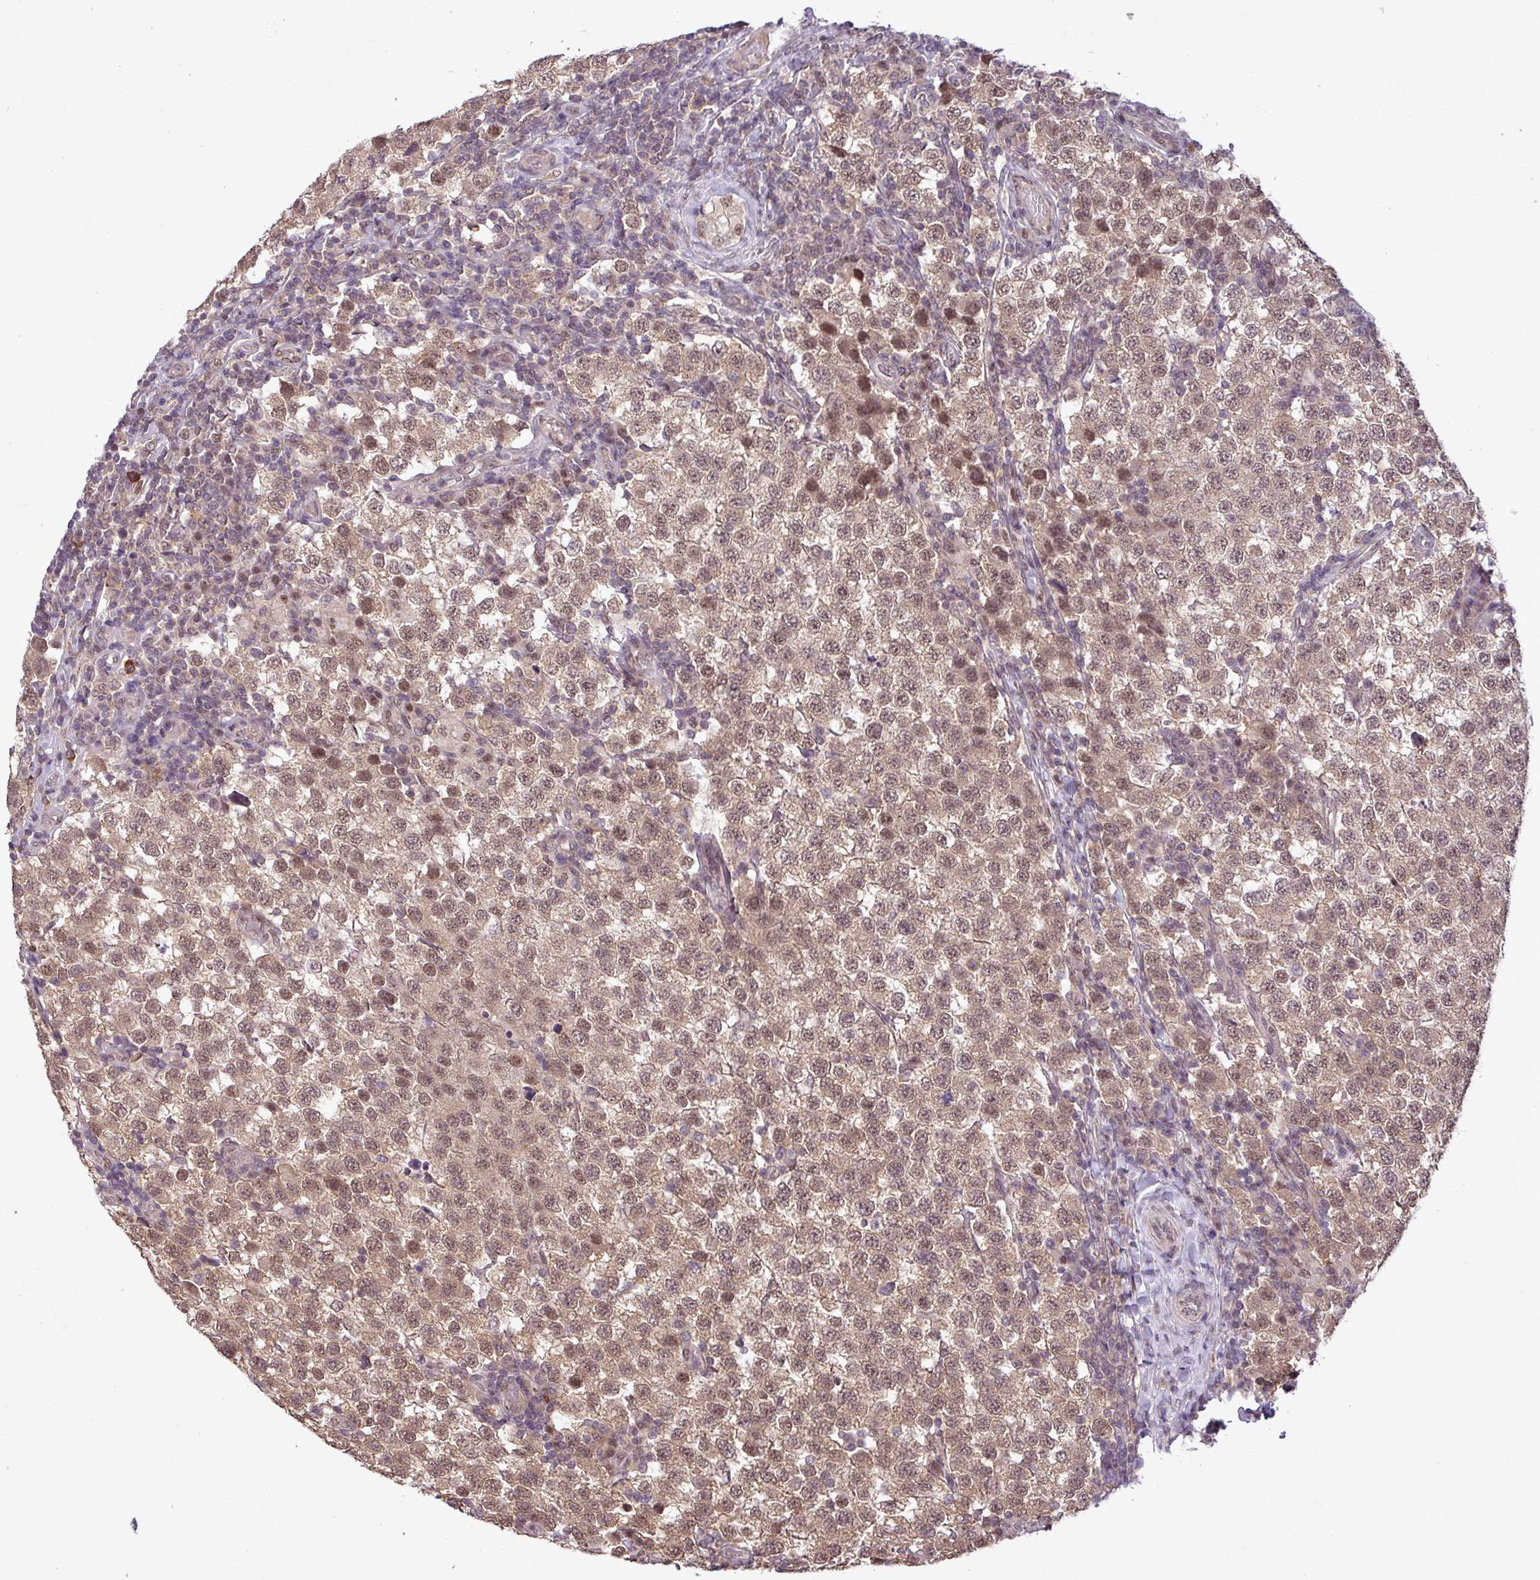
{"staining": {"intensity": "moderate", "quantity": ">75%", "location": "cytoplasmic/membranous,nuclear"}, "tissue": "testis cancer", "cell_type": "Tumor cells", "image_type": "cancer", "snomed": [{"axis": "morphology", "description": "Seminoma, NOS"}, {"axis": "topography", "description": "Testis"}], "caption": "About >75% of tumor cells in human testis cancer display moderate cytoplasmic/membranous and nuclear protein expression as visualized by brown immunohistochemical staining.", "gene": "MFHAS1", "patient": {"sex": "male", "age": 34}}